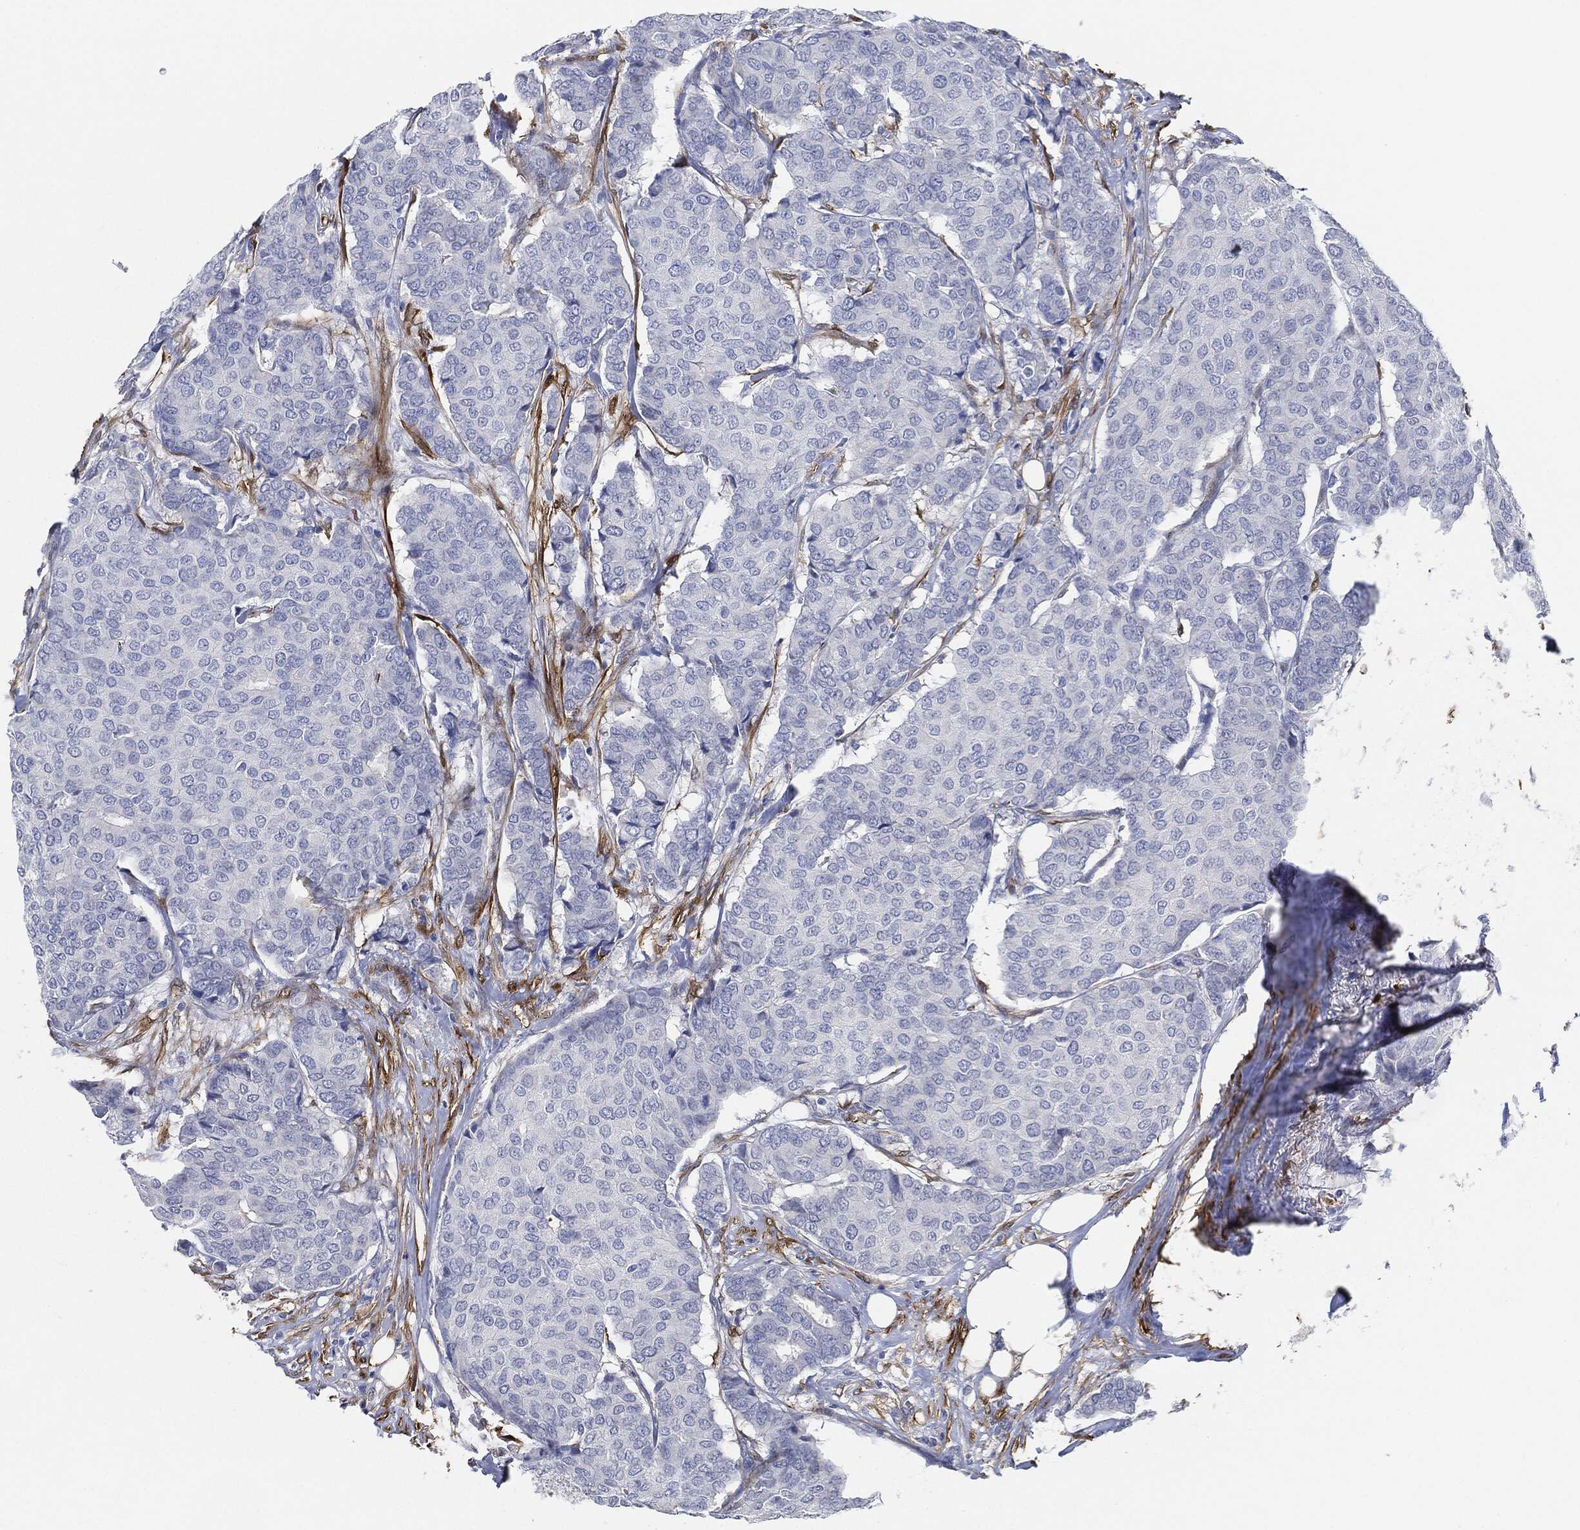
{"staining": {"intensity": "negative", "quantity": "none", "location": "none"}, "tissue": "breast cancer", "cell_type": "Tumor cells", "image_type": "cancer", "snomed": [{"axis": "morphology", "description": "Duct carcinoma"}, {"axis": "topography", "description": "Breast"}], "caption": "Tumor cells are negative for protein expression in human infiltrating ductal carcinoma (breast).", "gene": "TAGLN", "patient": {"sex": "female", "age": 75}}